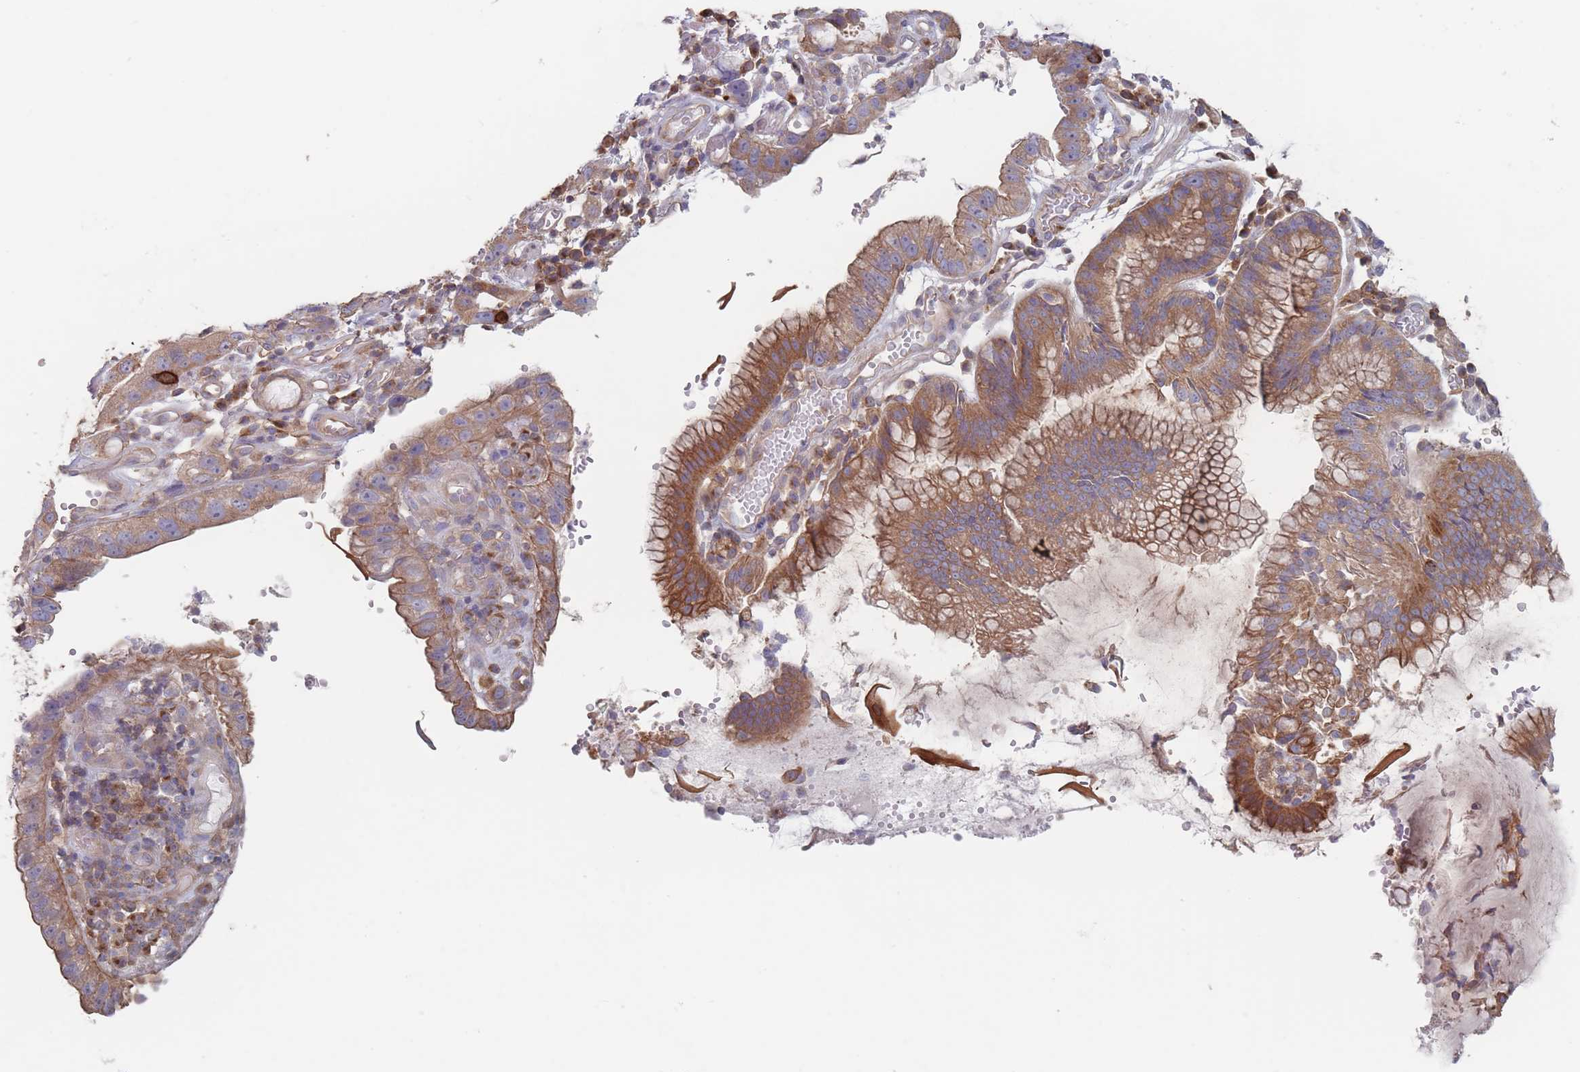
{"staining": {"intensity": "moderate", "quantity": ">75%", "location": "cytoplasmic/membranous"}, "tissue": "stomach cancer", "cell_type": "Tumor cells", "image_type": "cancer", "snomed": [{"axis": "morphology", "description": "Adenocarcinoma, NOS"}, {"axis": "topography", "description": "Stomach"}], "caption": "Stomach cancer tissue displays moderate cytoplasmic/membranous staining in approximately >75% of tumor cells", "gene": "EFCC1", "patient": {"sex": "male", "age": 55}}